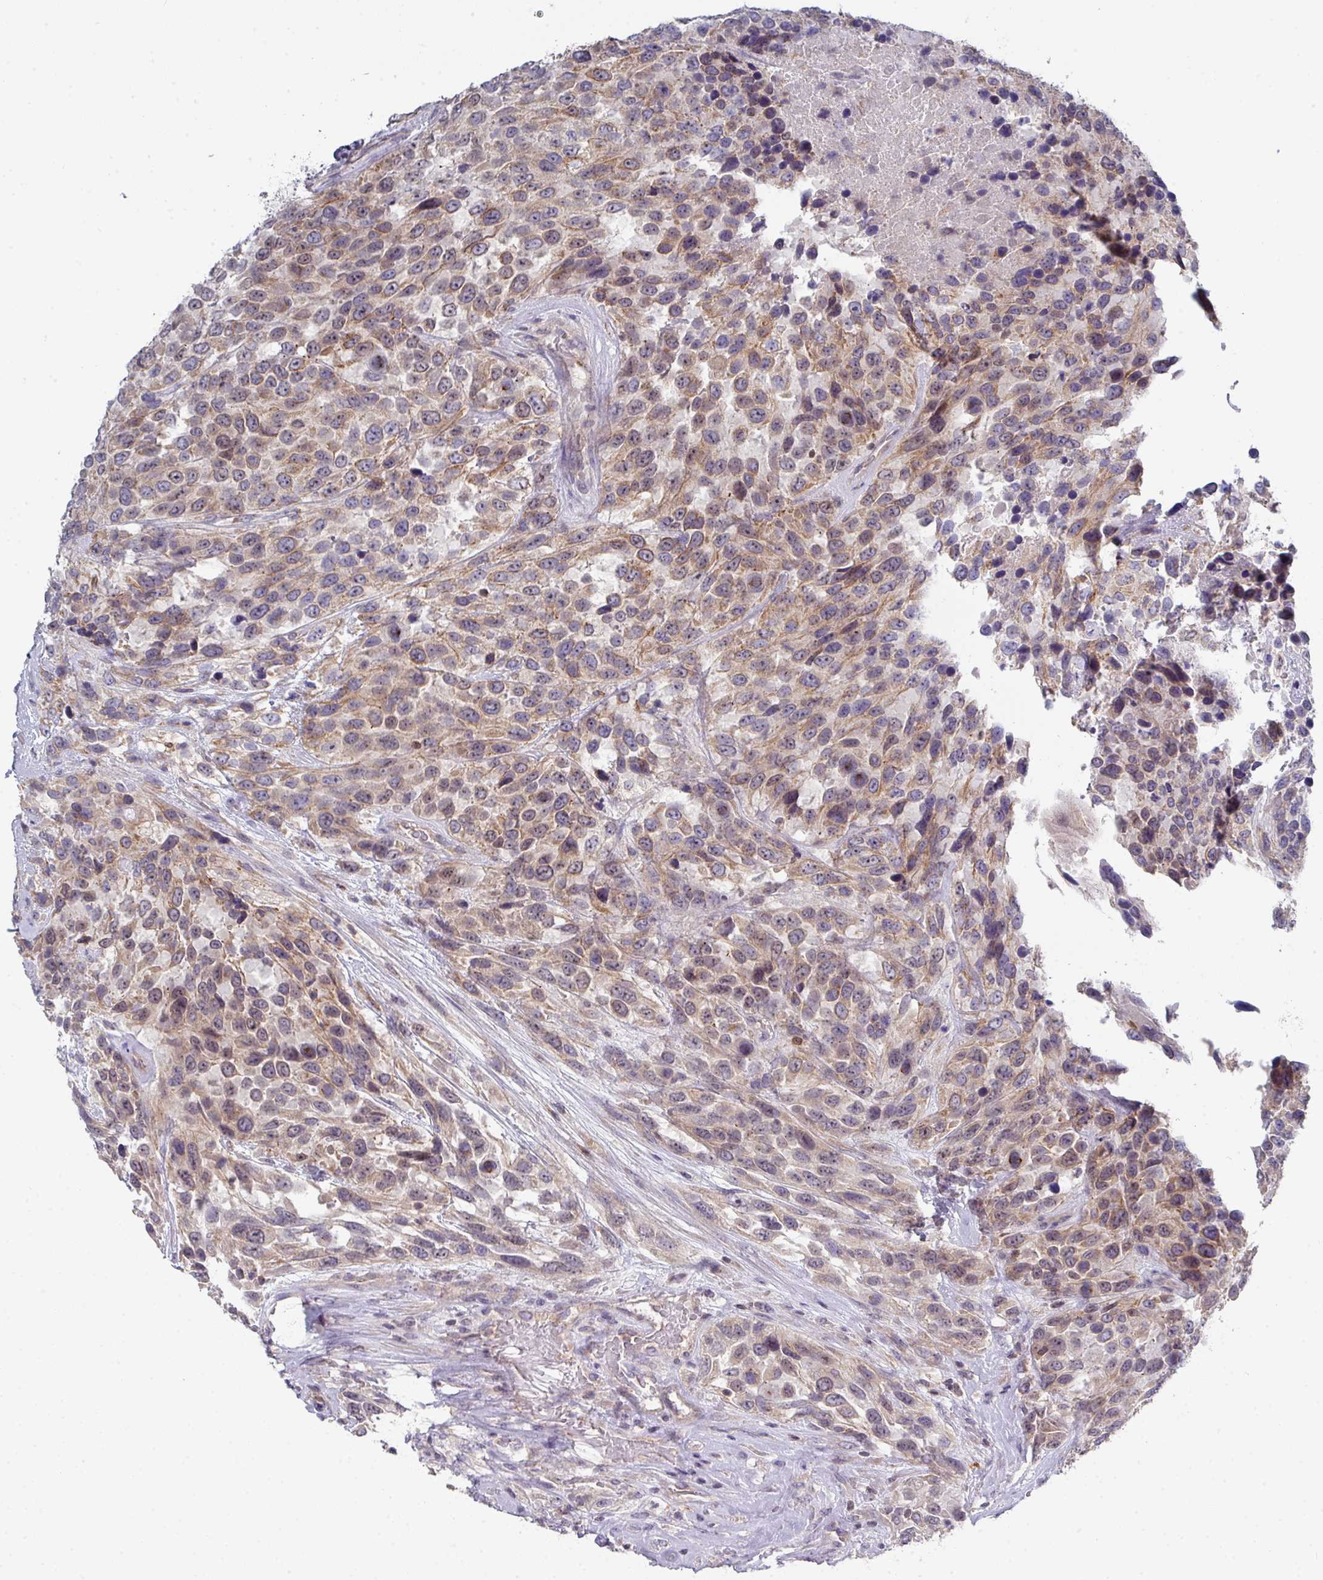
{"staining": {"intensity": "moderate", "quantity": ">75%", "location": "cytoplasmic/membranous,nuclear"}, "tissue": "urothelial cancer", "cell_type": "Tumor cells", "image_type": "cancer", "snomed": [{"axis": "morphology", "description": "Urothelial carcinoma, High grade"}, {"axis": "topography", "description": "Urinary bladder"}], "caption": "DAB (3,3'-diaminobenzidine) immunohistochemical staining of human high-grade urothelial carcinoma reveals moderate cytoplasmic/membranous and nuclear protein staining in about >75% of tumor cells.", "gene": "DCAF12L2", "patient": {"sex": "female", "age": 70}}